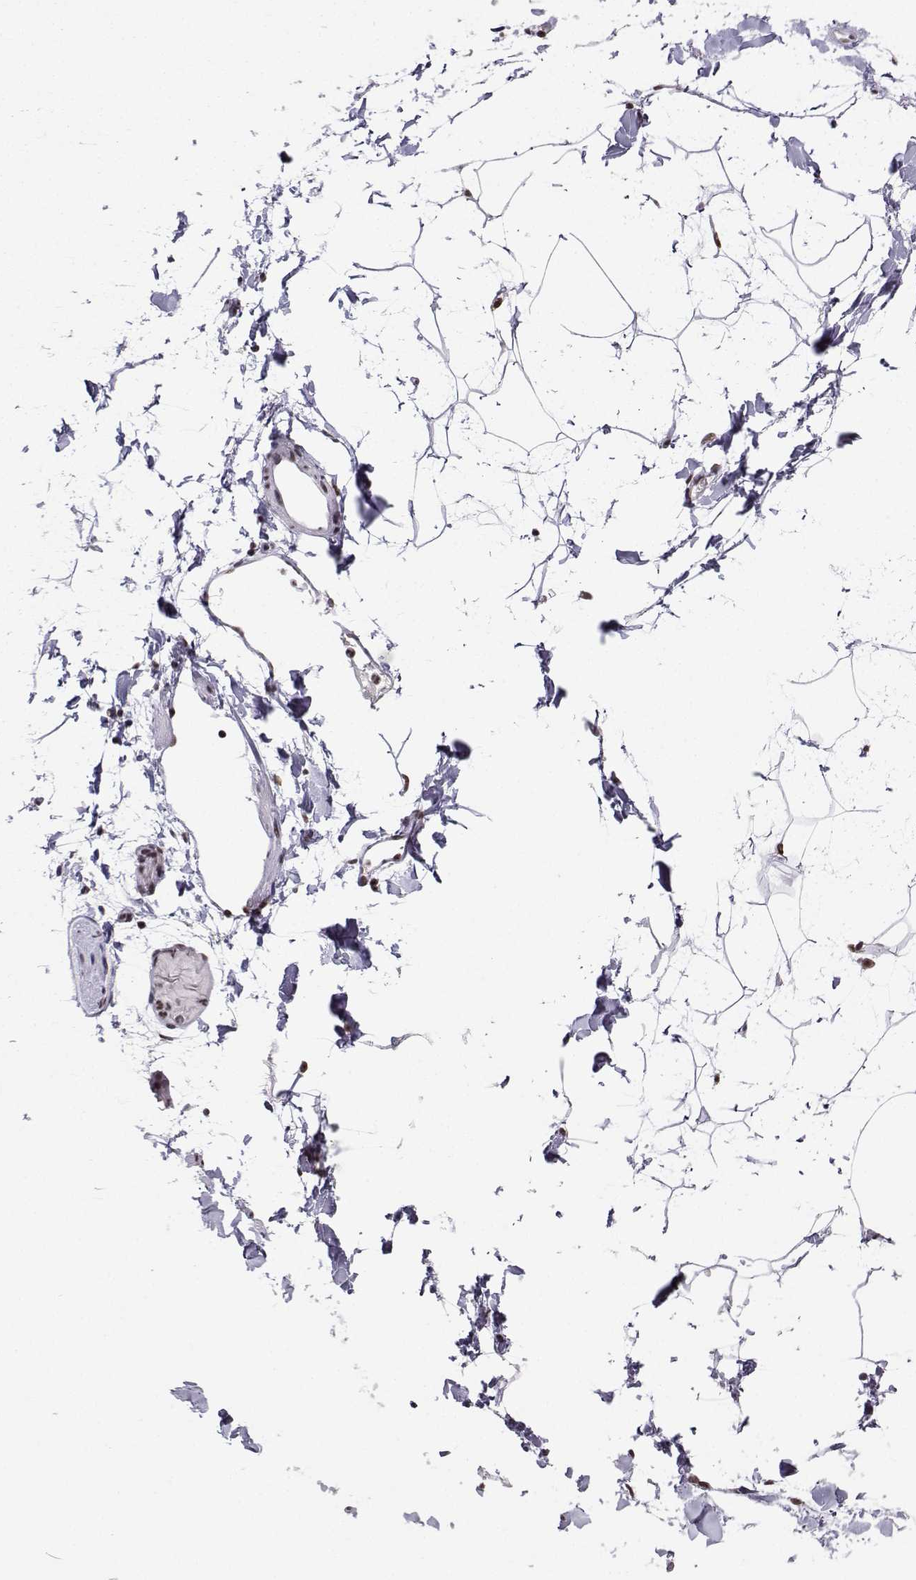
{"staining": {"intensity": "weak", "quantity": "25%-75%", "location": "nuclear"}, "tissue": "adipose tissue", "cell_type": "Adipocytes", "image_type": "normal", "snomed": [{"axis": "morphology", "description": "Normal tissue, NOS"}, {"axis": "topography", "description": "Gallbladder"}, {"axis": "topography", "description": "Peripheral nerve tissue"}], "caption": "The immunohistochemical stain highlights weak nuclear positivity in adipocytes of normal adipose tissue.", "gene": "SNRPB2", "patient": {"sex": "female", "age": 45}}